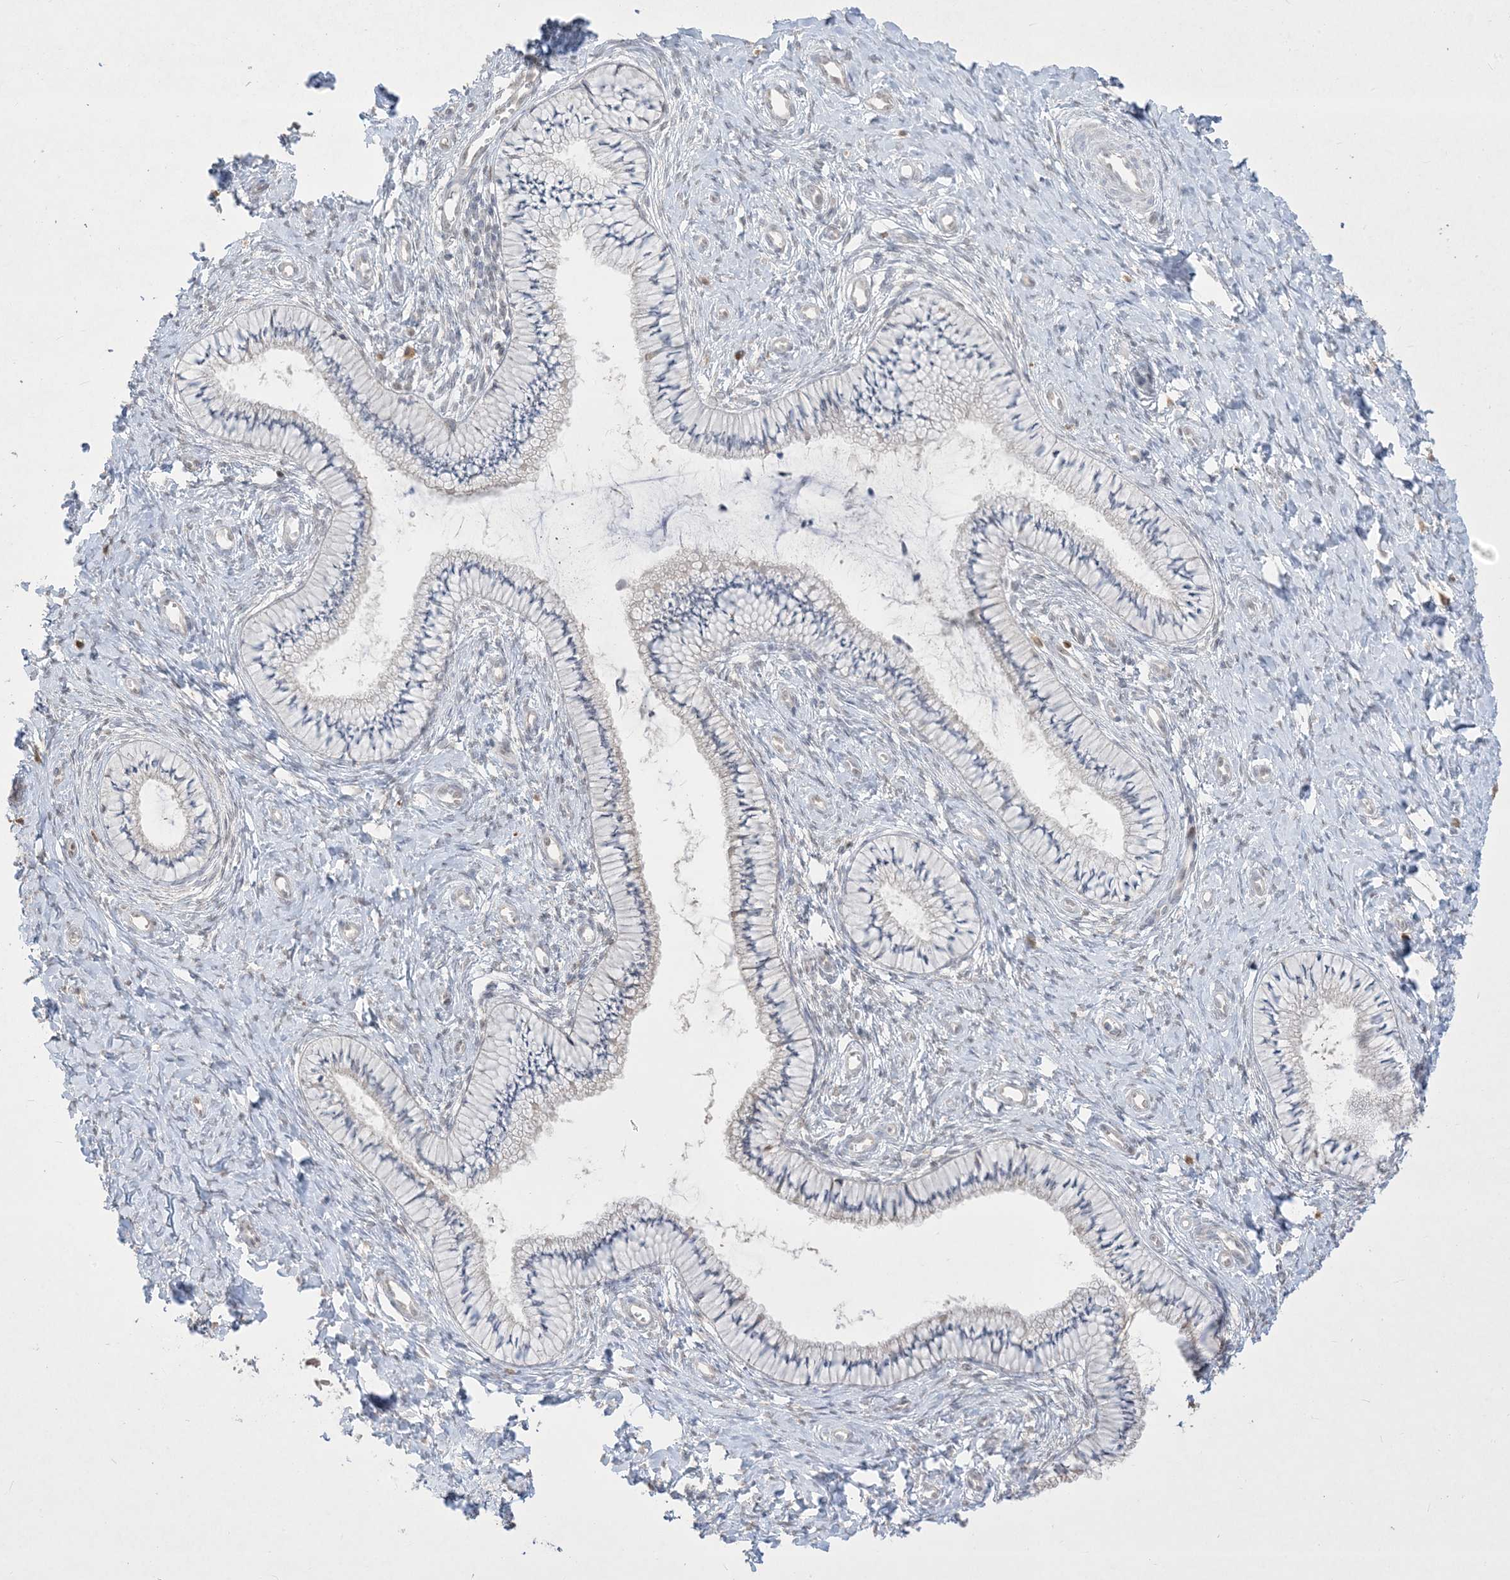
{"staining": {"intensity": "negative", "quantity": "none", "location": "none"}, "tissue": "cervix", "cell_type": "Glandular cells", "image_type": "normal", "snomed": [{"axis": "morphology", "description": "Normal tissue, NOS"}, {"axis": "topography", "description": "Cervix"}], "caption": "A histopathology image of cervix stained for a protein exhibits no brown staining in glandular cells. (DAB (3,3'-diaminobenzidine) immunohistochemistry visualized using brightfield microscopy, high magnification).", "gene": "BHLHE40", "patient": {"sex": "female", "age": 36}}